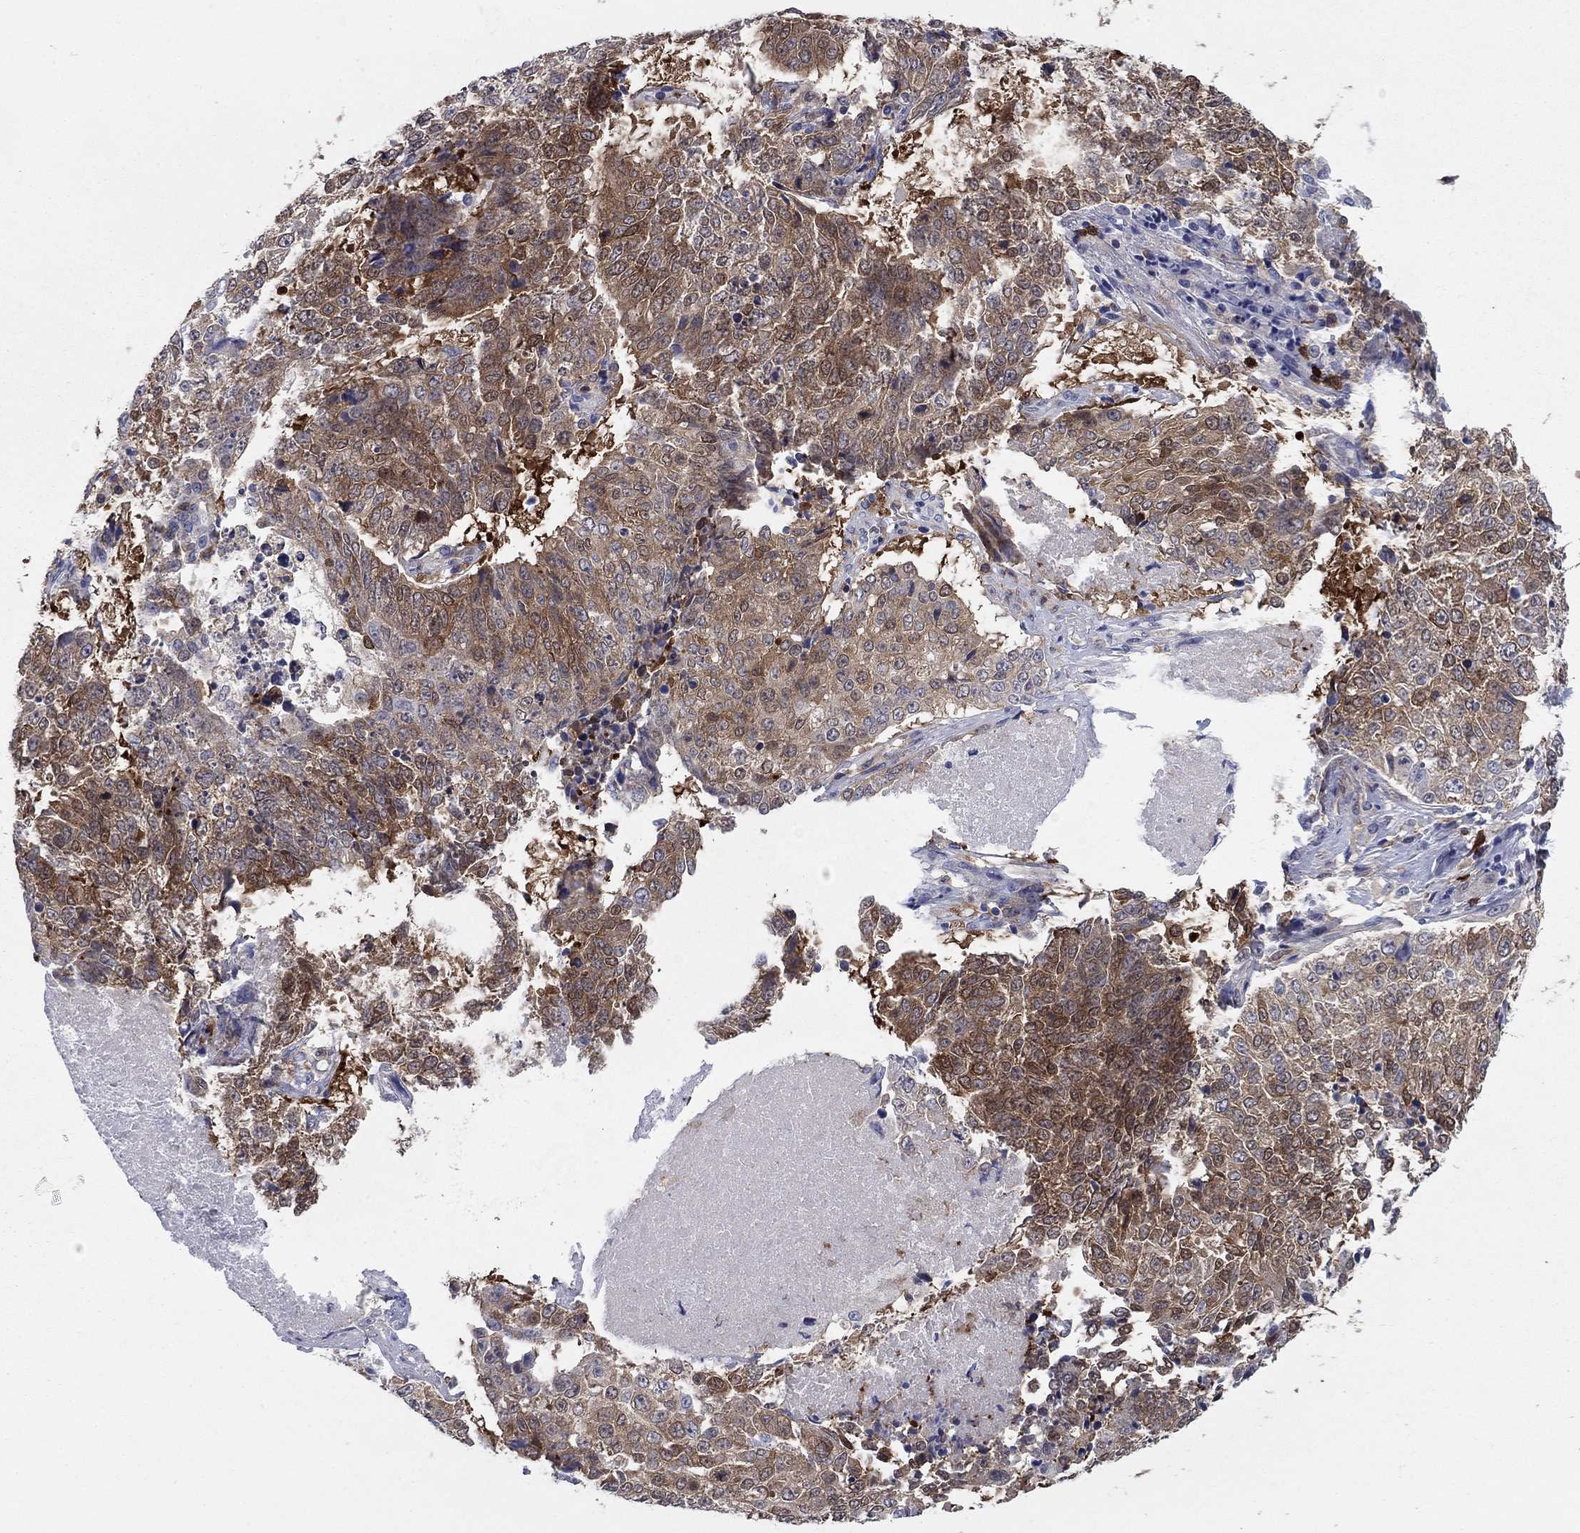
{"staining": {"intensity": "moderate", "quantity": "25%-75%", "location": "cytoplasmic/membranous"}, "tissue": "lung cancer", "cell_type": "Tumor cells", "image_type": "cancer", "snomed": [{"axis": "morphology", "description": "Normal tissue, NOS"}, {"axis": "morphology", "description": "Squamous cell carcinoma, NOS"}, {"axis": "topography", "description": "Bronchus"}, {"axis": "topography", "description": "Lung"}], "caption": "An IHC image of neoplastic tissue is shown. Protein staining in brown labels moderate cytoplasmic/membranous positivity in lung cancer within tumor cells.", "gene": "STMN1", "patient": {"sex": "male", "age": 64}}